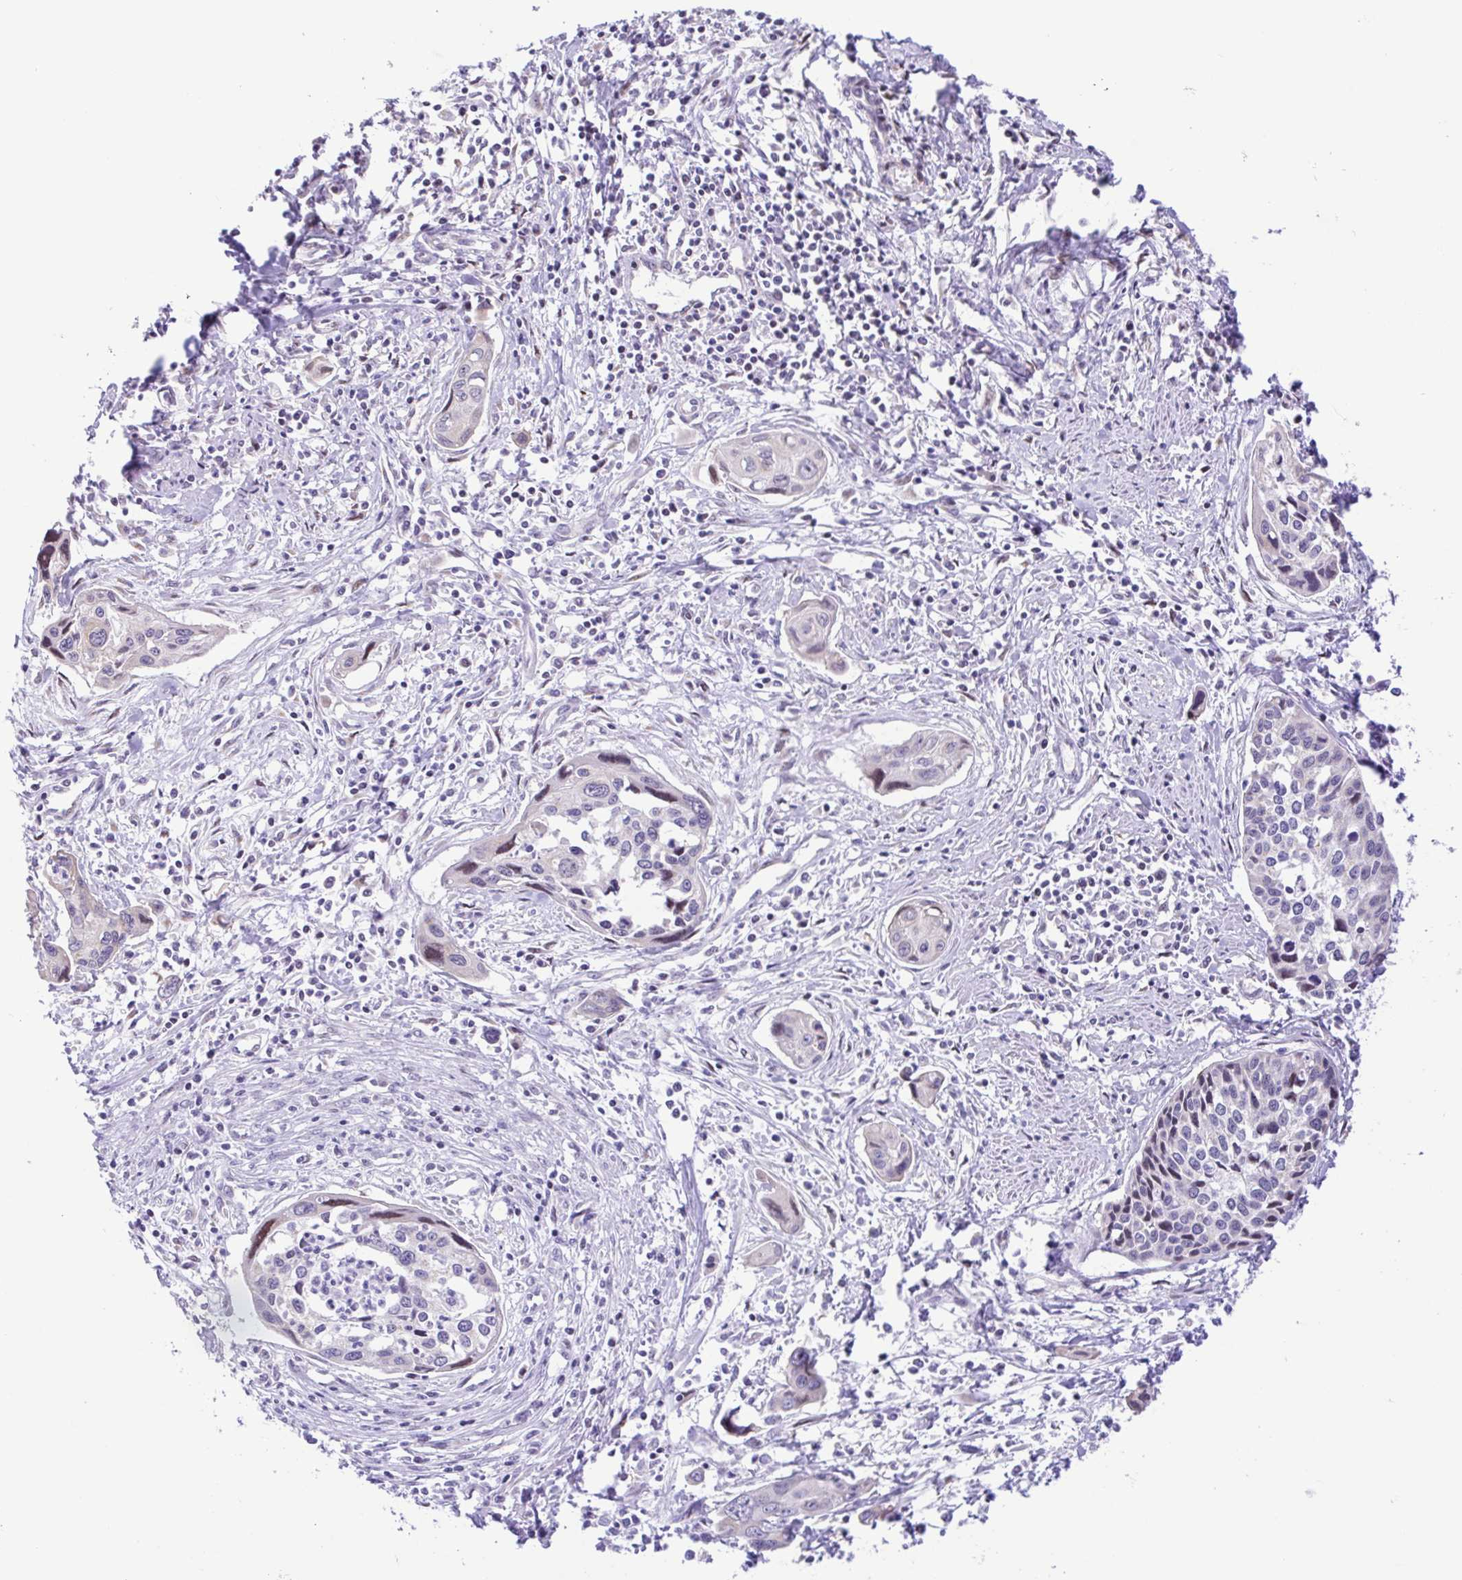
{"staining": {"intensity": "weak", "quantity": "<25%", "location": "nuclear"}, "tissue": "cervical cancer", "cell_type": "Tumor cells", "image_type": "cancer", "snomed": [{"axis": "morphology", "description": "Squamous cell carcinoma, NOS"}, {"axis": "topography", "description": "Cervix"}], "caption": "Tumor cells are negative for brown protein staining in squamous cell carcinoma (cervical).", "gene": "TGM3", "patient": {"sex": "female", "age": 31}}